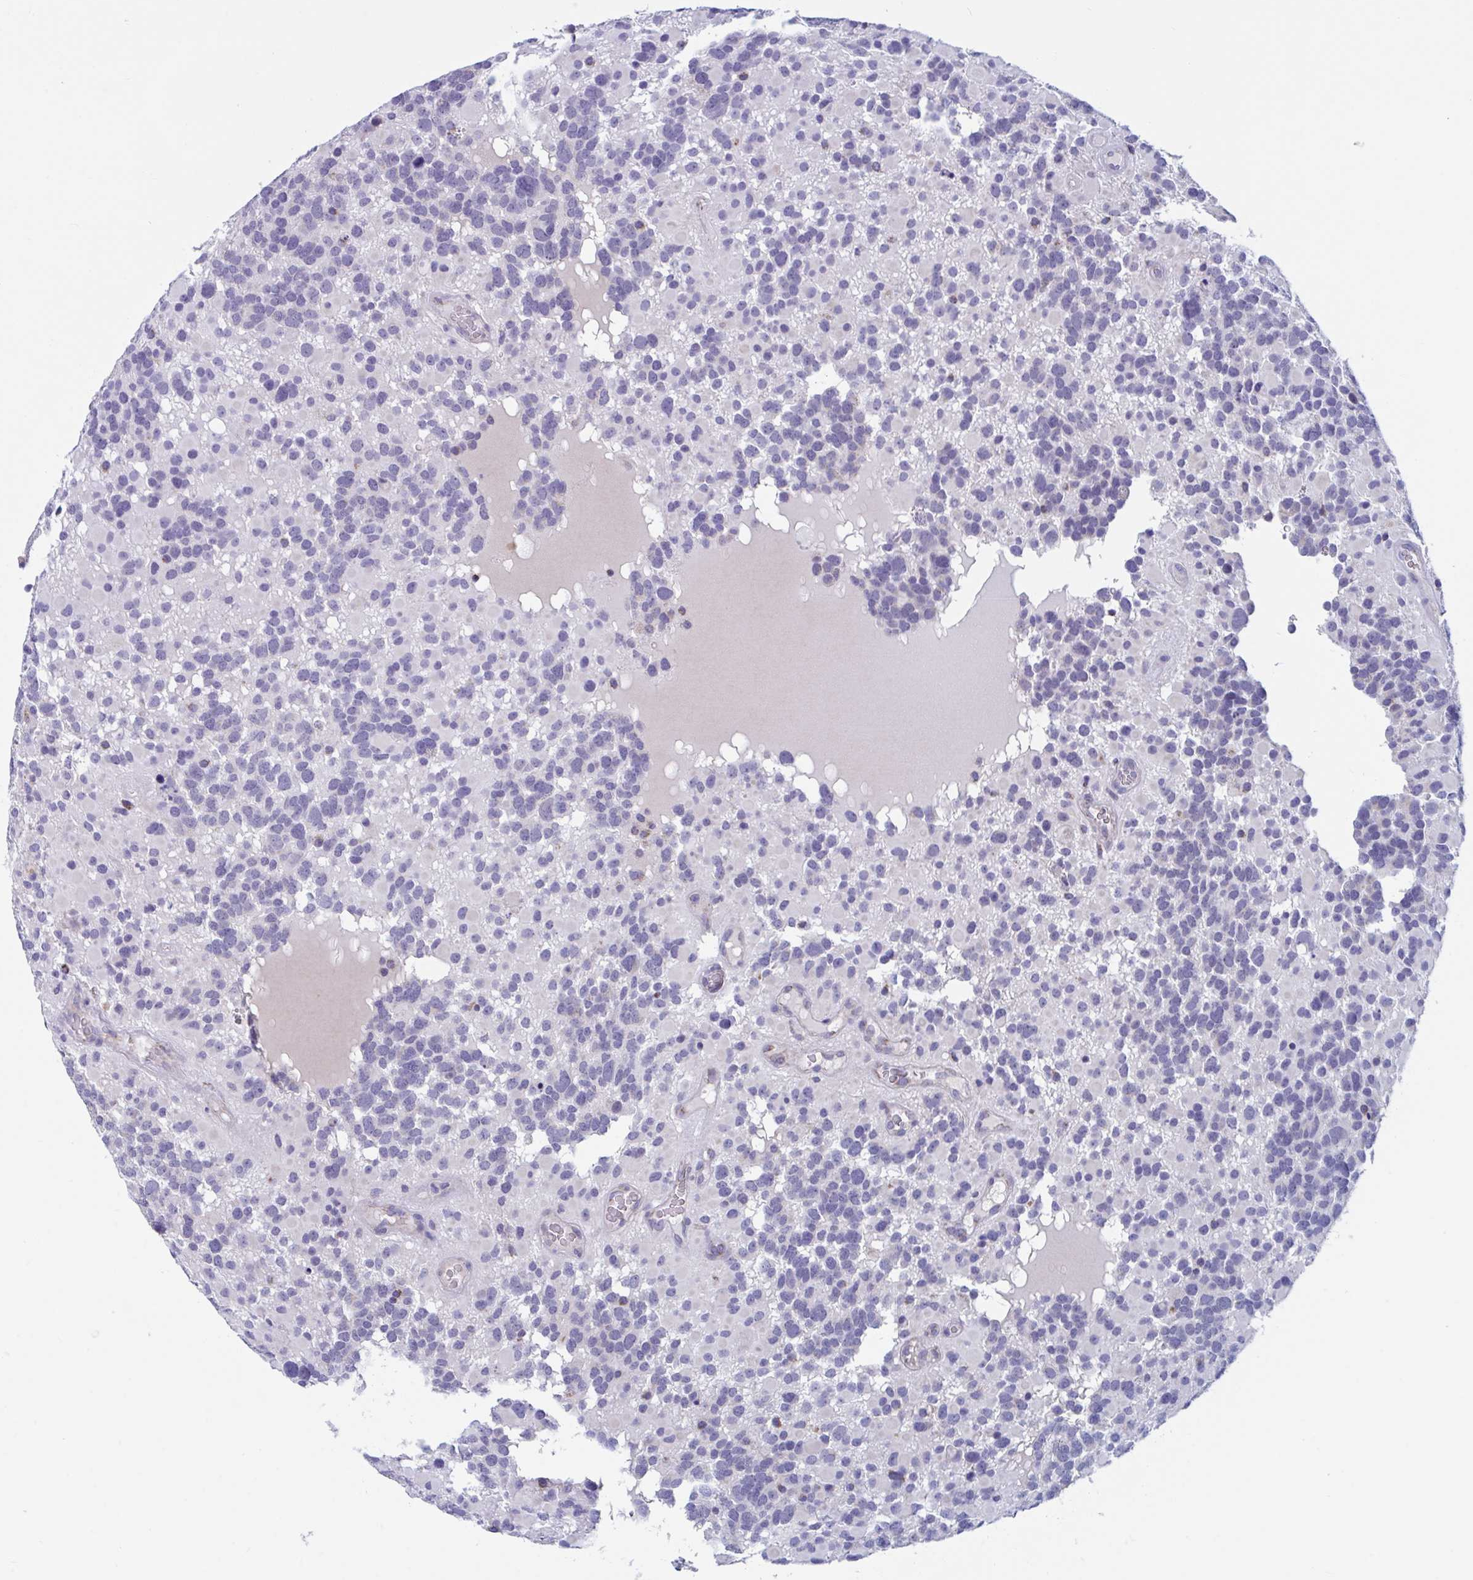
{"staining": {"intensity": "negative", "quantity": "none", "location": "none"}, "tissue": "glioma", "cell_type": "Tumor cells", "image_type": "cancer", "snomed": [{"axis": "morphology", "description": "Glioma, malignant, High grade"}, {"axis": "topography", "description": "Brain"}], "caption": "Tumor cells show no significant protein expression in malignant glioma (high-grade).", "gene": "BCAT2", "patient": {"sex": "female", "age": 40}}